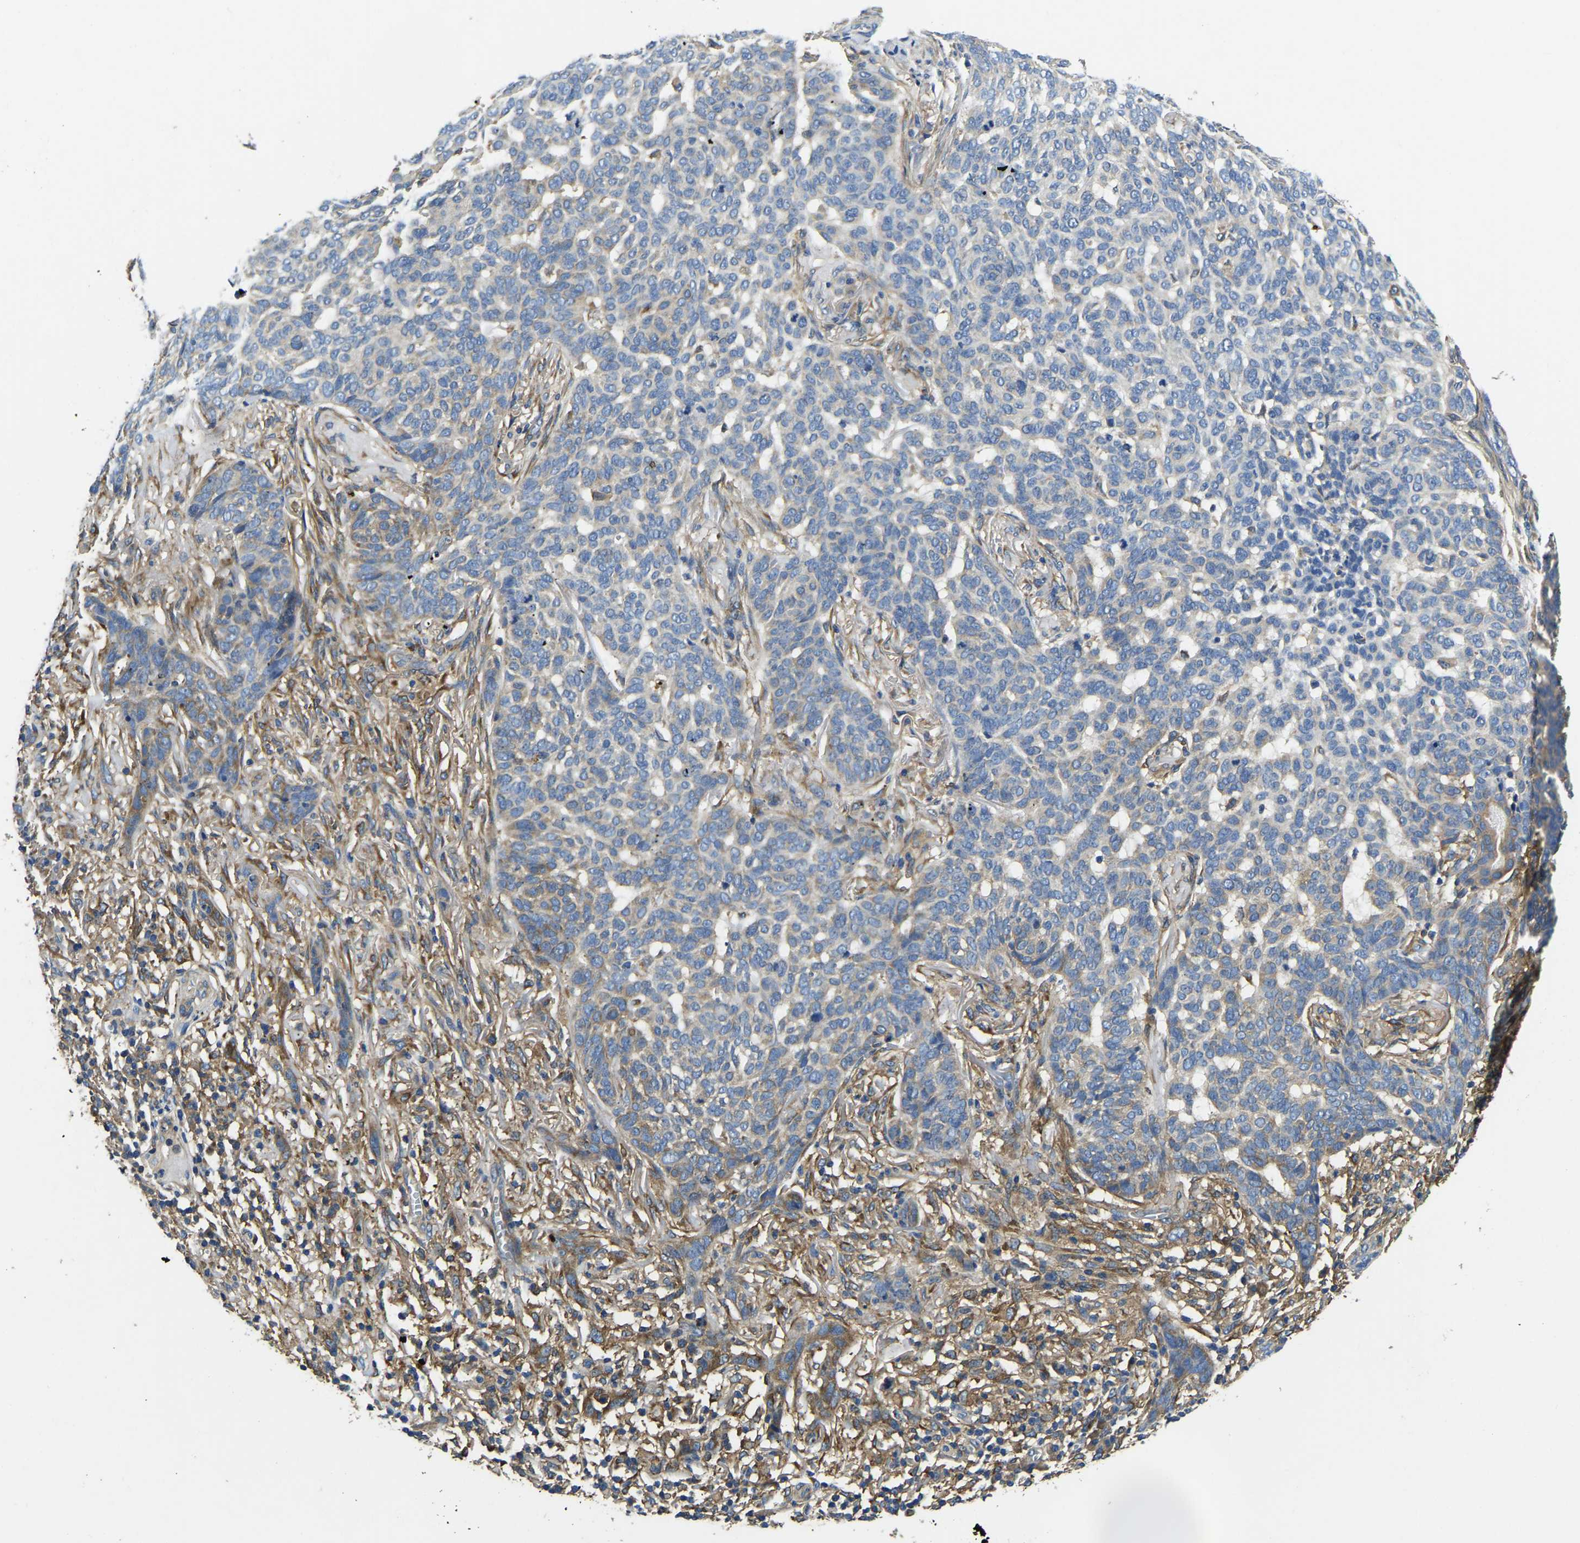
{"staining": {"intensity": "negative", "quantity": "none", "location": "none"}, "tissue": "skin cancer", "cell_type": "Tumor cells", "image_type": "cancer", "snomed": [{"axis": "morphology", "description": "Basal cell carcinoma"}, {"axis": "topography", "description": "Skin"}], "caption": "Skin cancer was stained to show a protein in brown. There is no significant positivity in tumor cells.", "gene": "STAT2", "patient": {"sex": "male", "age": 85}}